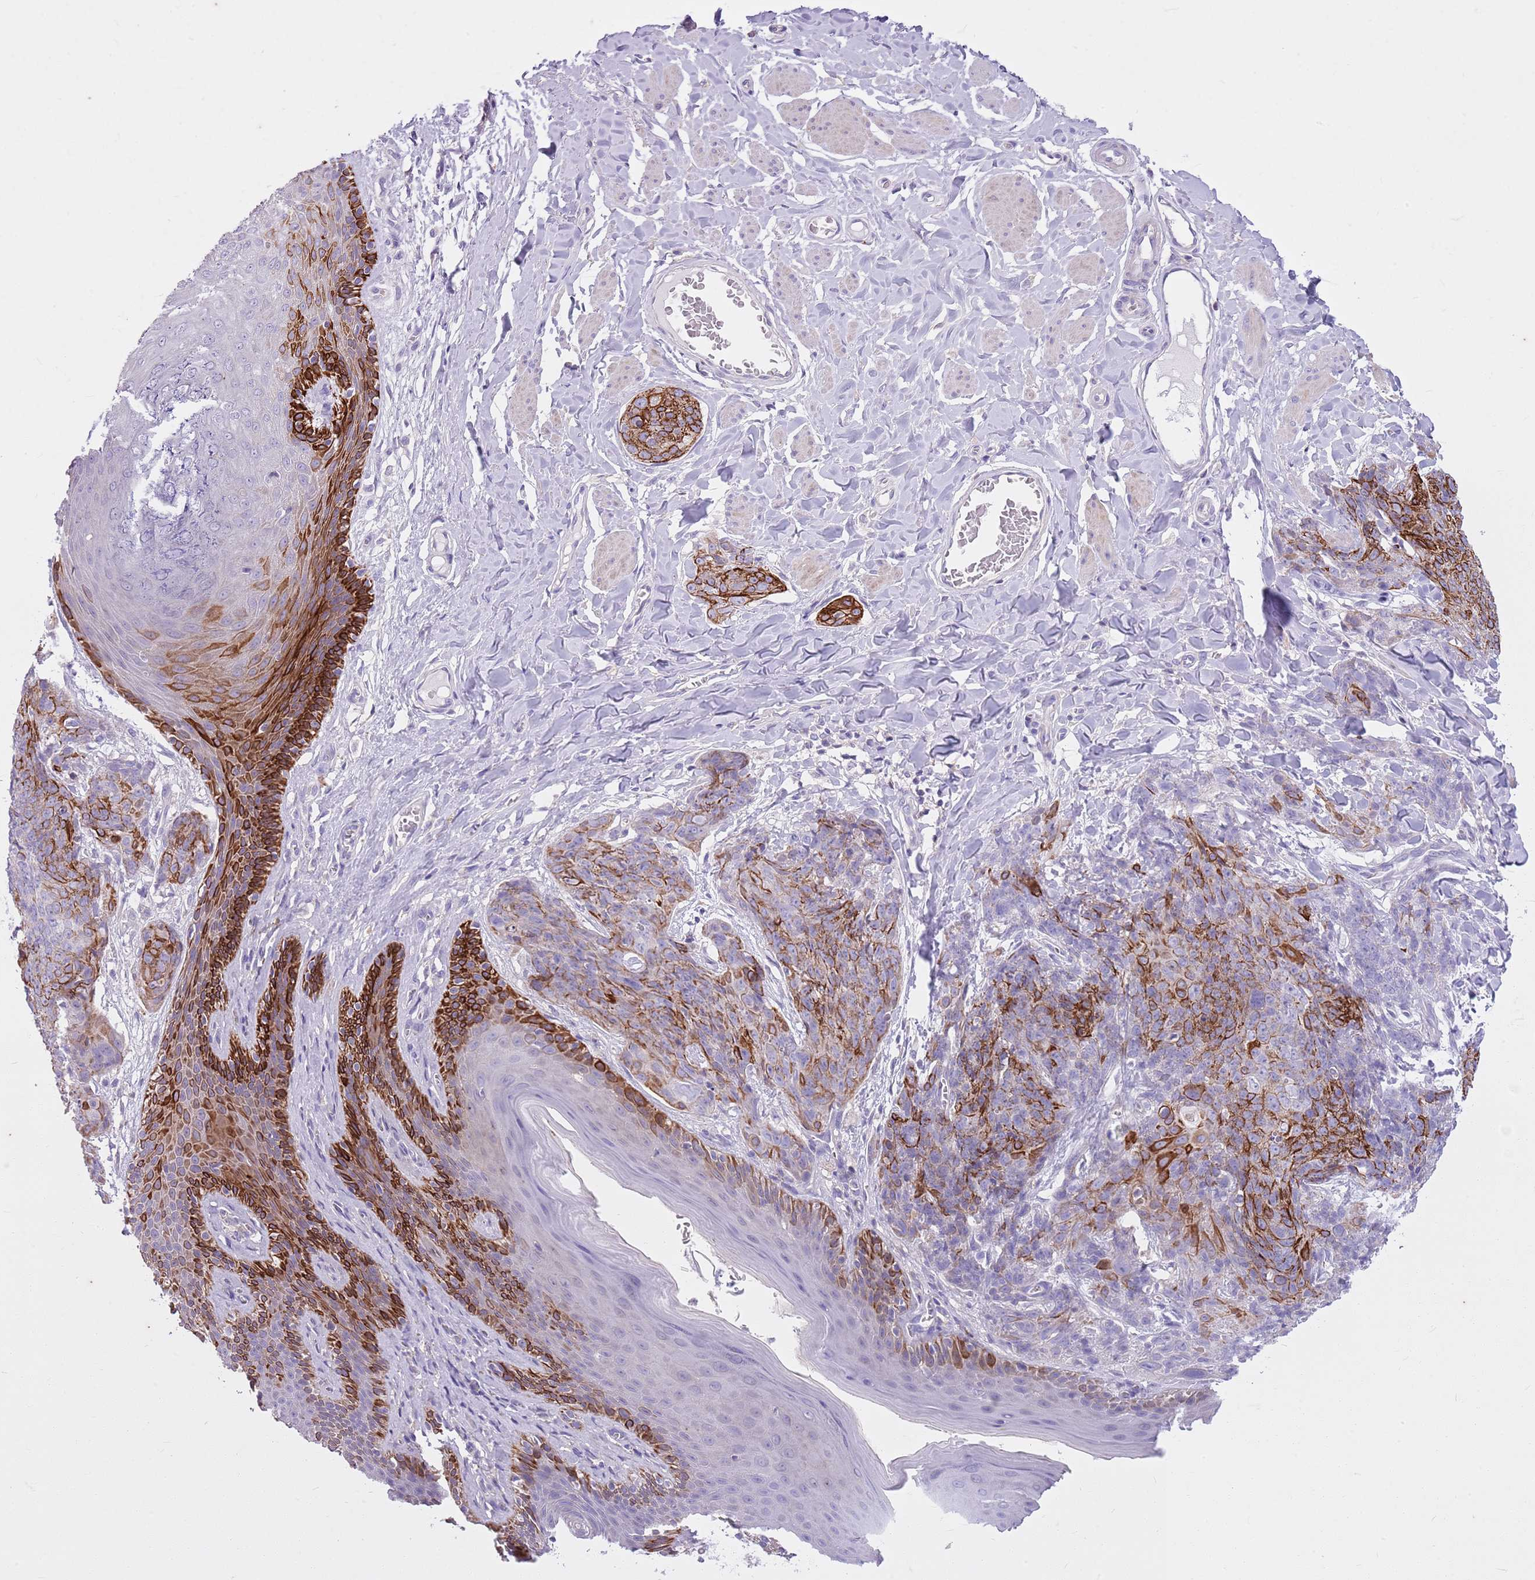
{"staining": {"intensity": "strong", "quantity": "25%-75%", "location": "cytoplasmic/membranous"}, "tissue": "skin cancer", "cell_type": "Tumor cells", "image_type": "cancer", "snomed": [{"axis": "morphology", "description": "Squamous cell carcinoma, NOS"}, {"axis": "topography", "description": "Skin"}, {"axis": "topography", "description": "Vulva"}], "caption": "A histopathology image showing strong cytoplasmic/membranous expression in approximately 25%-75% of tumor cells in skin cancer, as visualized by brown immunohistochemical staining.", "gene": "CNPPD1", "patient": {"sex": "female", "age": 85}}